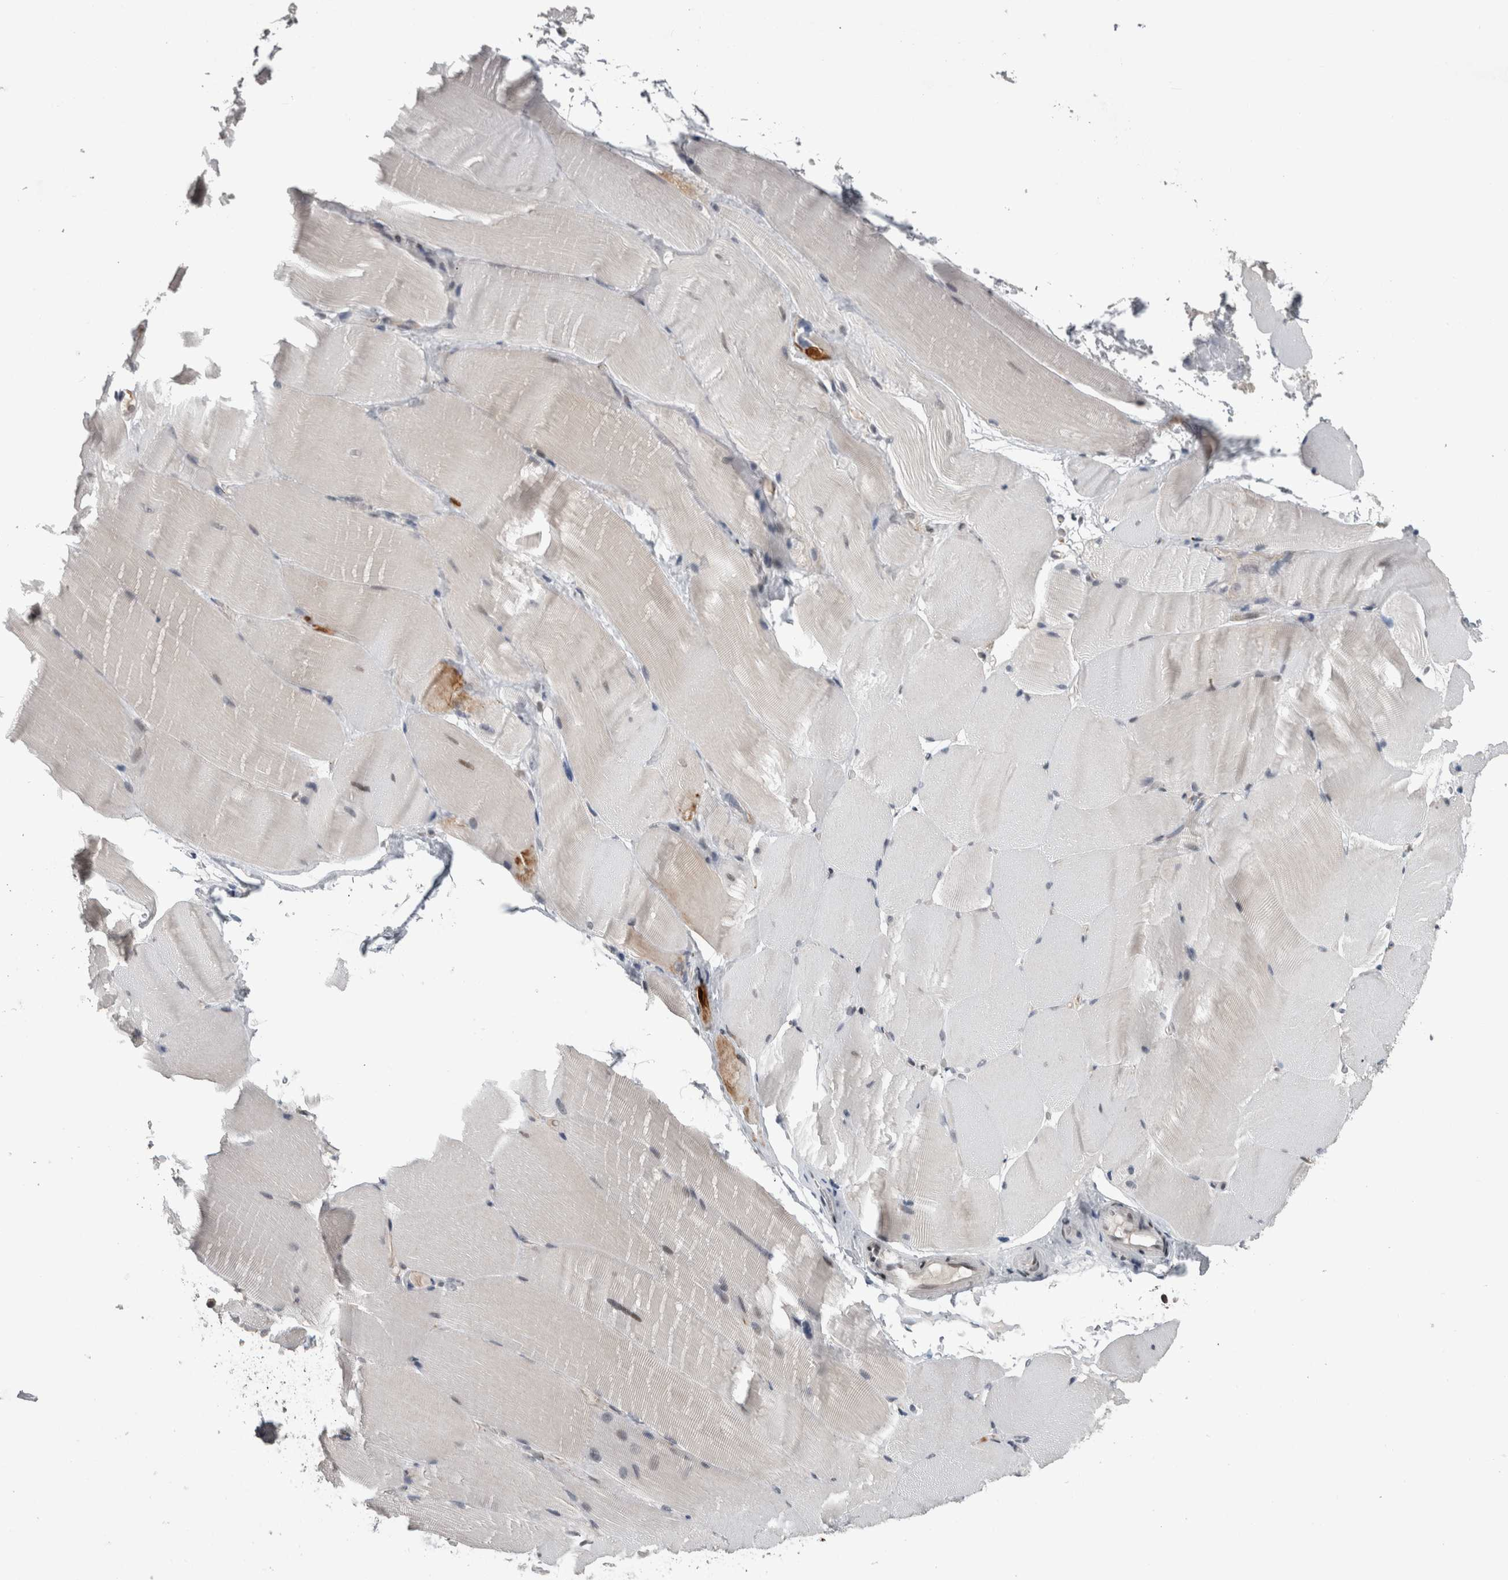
{"staining": {"intensity": "negative", "quantity": "none", "location": "none"}, "tissue": "skeletal muscle", "cell_type": "Myocytes", "image_type": "normal", "snomed": [{"axis": "morphology", "description": "Normal tissue, NOS"}, {"axis": "topography", "description": "Skeletal muscle"}, {"axis": "topography", "description": "Parathyroid gland"}], "caption": "The photomicrograph exhibits no significant positivity in myocytes of skeletal muscle.", "gene": "POLD2", "patient": {"sex": "female", "age": 37}}